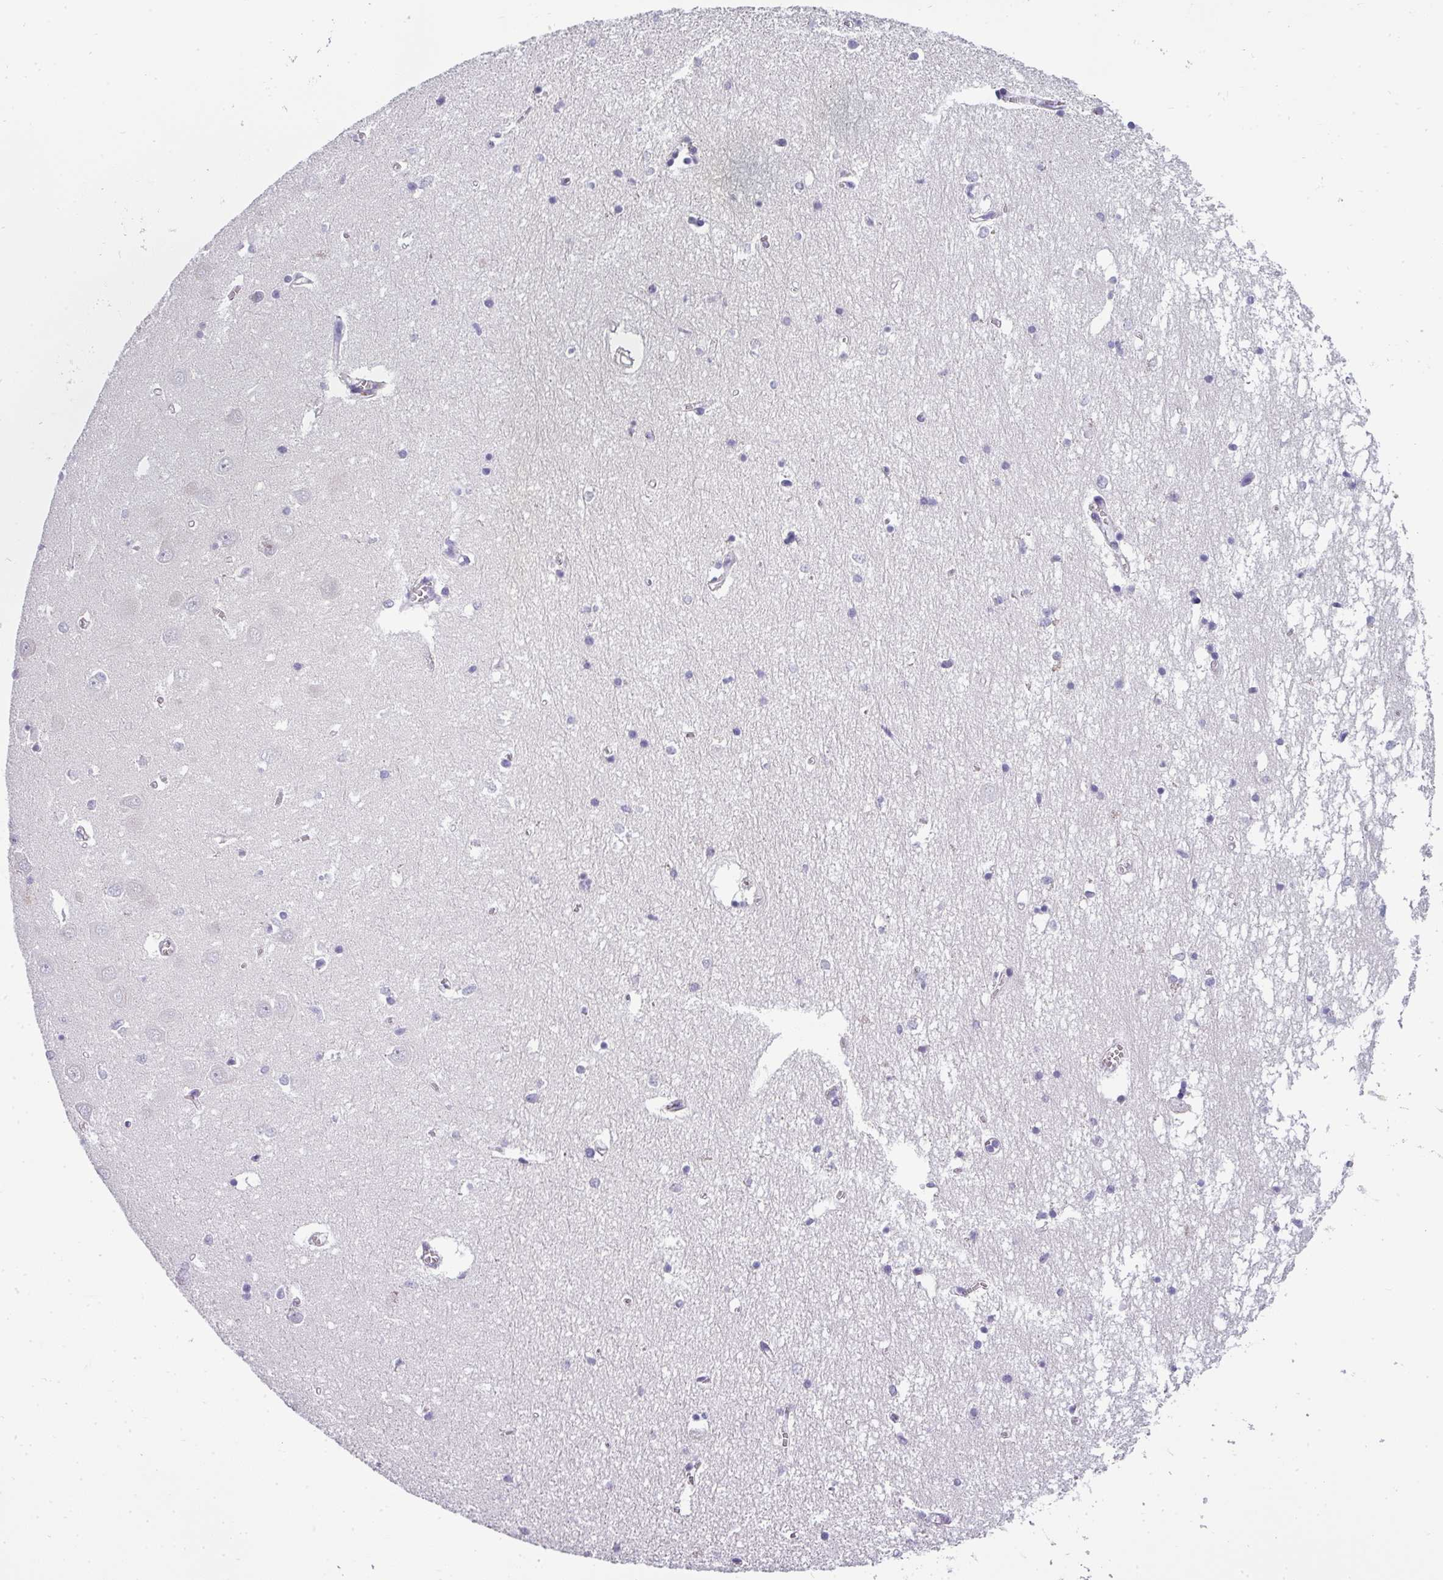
{"staining": {"intensity": "negative", "quantity": "none", "location": "none"}, "tissue": "hippocampus", "cell_type": "Glial cells", "image_type": "normal", "snomed": [{"axis": "morphology", "description": "Normal tissue, NOS"}, {"axis": "topography", "description": "Hippocampus"}], "caption": "High magnification brightfield microscopy of normal hippocampus stained with DAB (3,3'-diaminobenzidine) (brown) and counterstained with hematoxylin (blue): glial cells show no significant staining. Nuclei are stained in blue.", "gene": "ASXL3", "patient": {"sex": "male", "age": 70}}